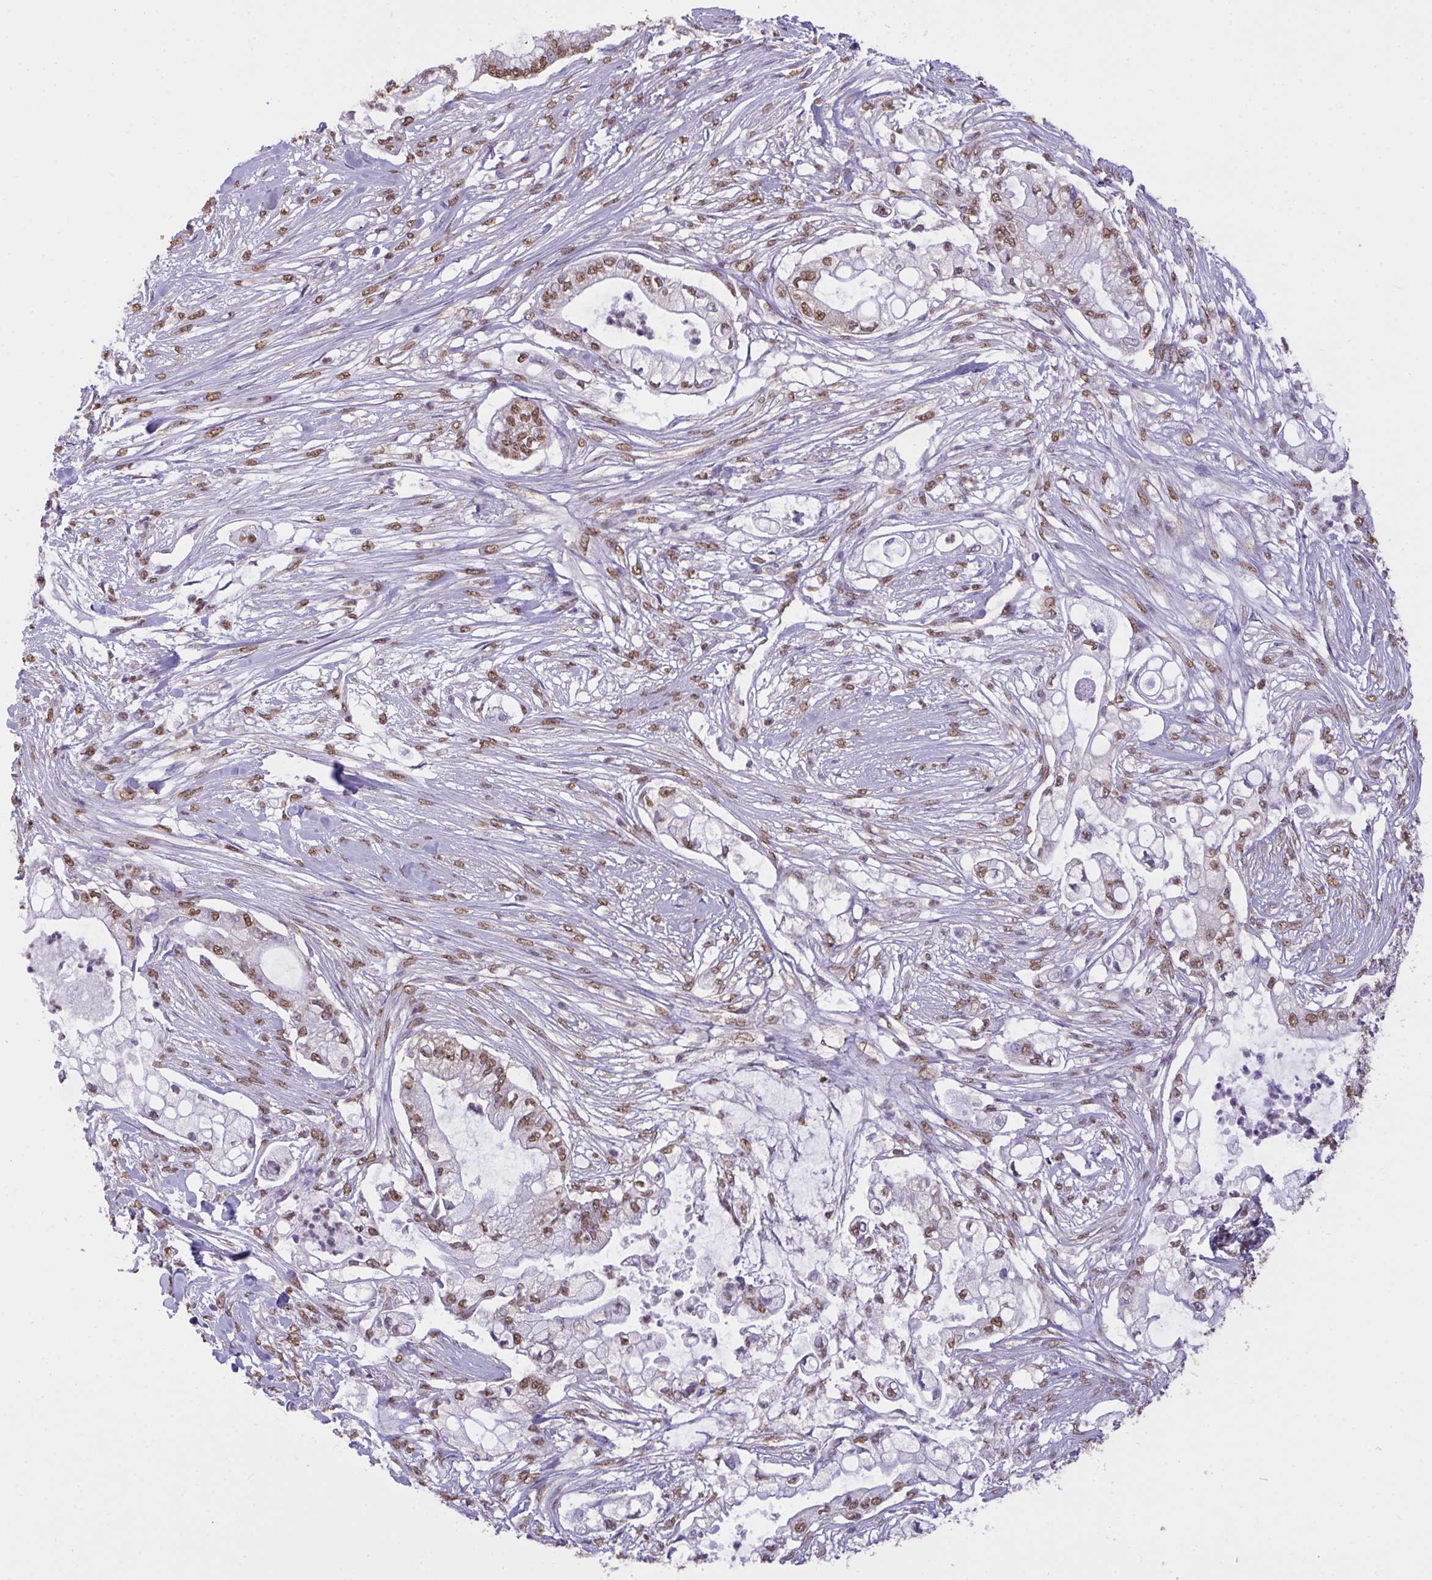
{"staining": {"intensity": "moderate", "quantity": "25%-75%", "location": "nuclear"}, "tissue": "pancreatic cancer", "cell_type": "Tumor cells", "image_type": "cancer", "snomed": [{"axis": "morphology", "description": "Adenocarcinoma, NOS"}, {"axis": "topography", "description": "Pancreas"}], "caption": "Pancreatic cancer stained with a brown dye exhibits moderate nuclear positive staining in about 25%-75% of tumor cells.", "gene": "SEMA6B", "patient": {"sex": "female", "age": 69}}